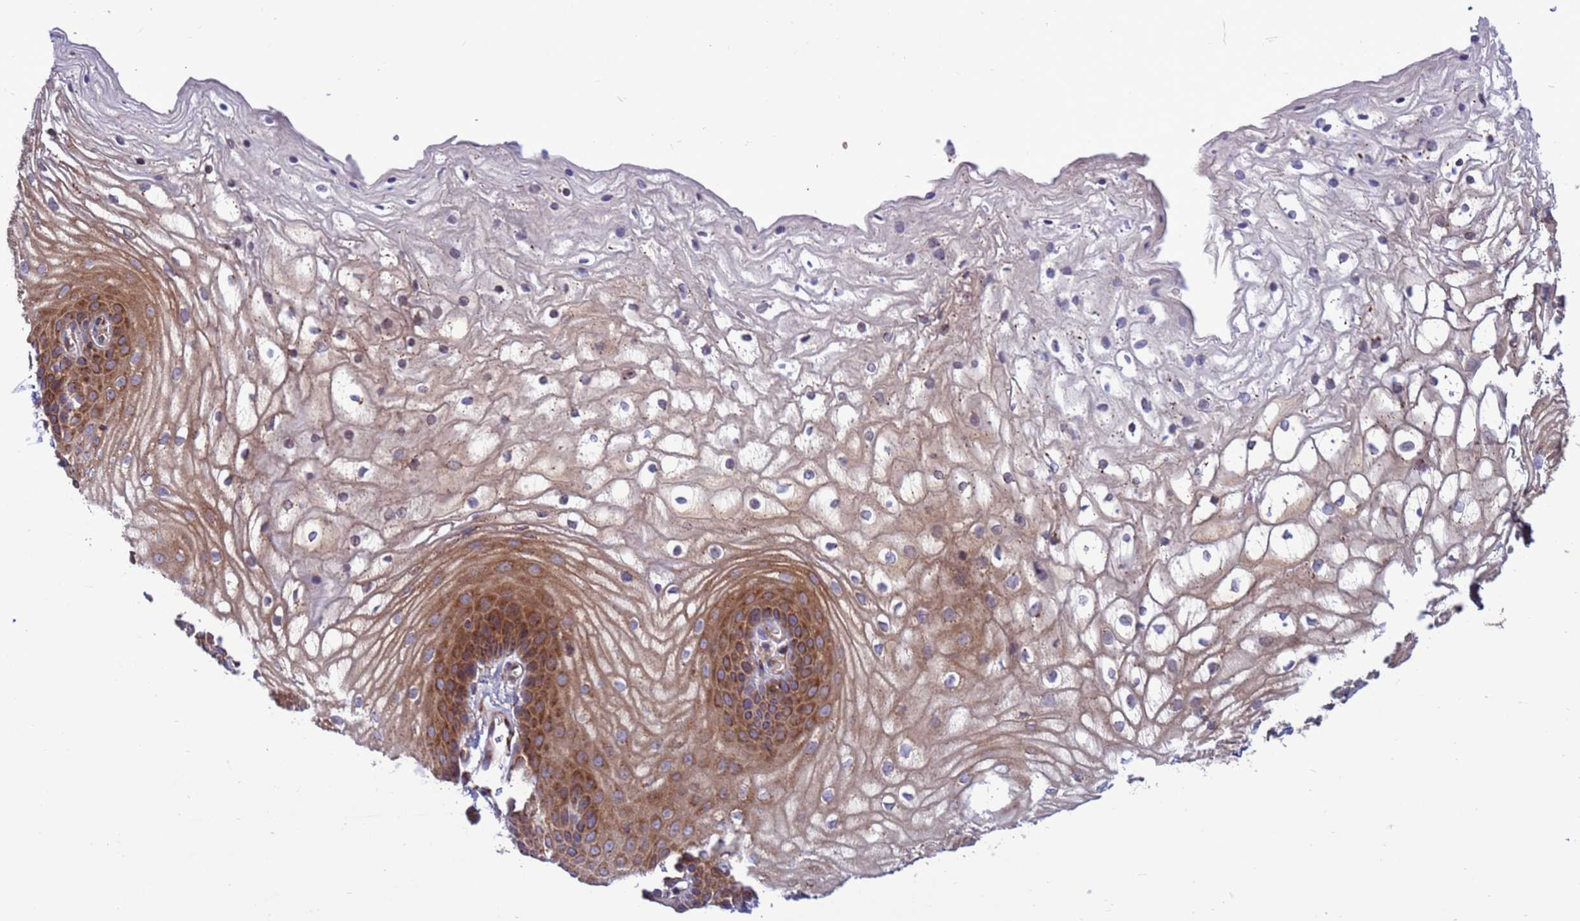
{"staining": {"intensity": "strong", "quantity": "25%-75%", "location": "cytoplasmic/membranous"}, "tissue": "vagina", "cell_type": "Squamous epithelial cells", "image_type": "normal", "snomed": [{"axis": "morphology", "description": "Normal tissue, NOS"}, {"axis": "topography", "description": "Vagina"}, {"axis": "topography", "description": "Cervix"}], "caption": "The micrograph displays immunohistochemical staining of unremarkable vagina. There is strong cytoplasmic/membranous expression is seen in approximately 25%-75% of squamous epithelial cells. The protein of interest is shown in brown color, while the nuclei are stained blue.", "gene": "ZC3HAV1", "patient": {"sex": "female", "age": 40}}